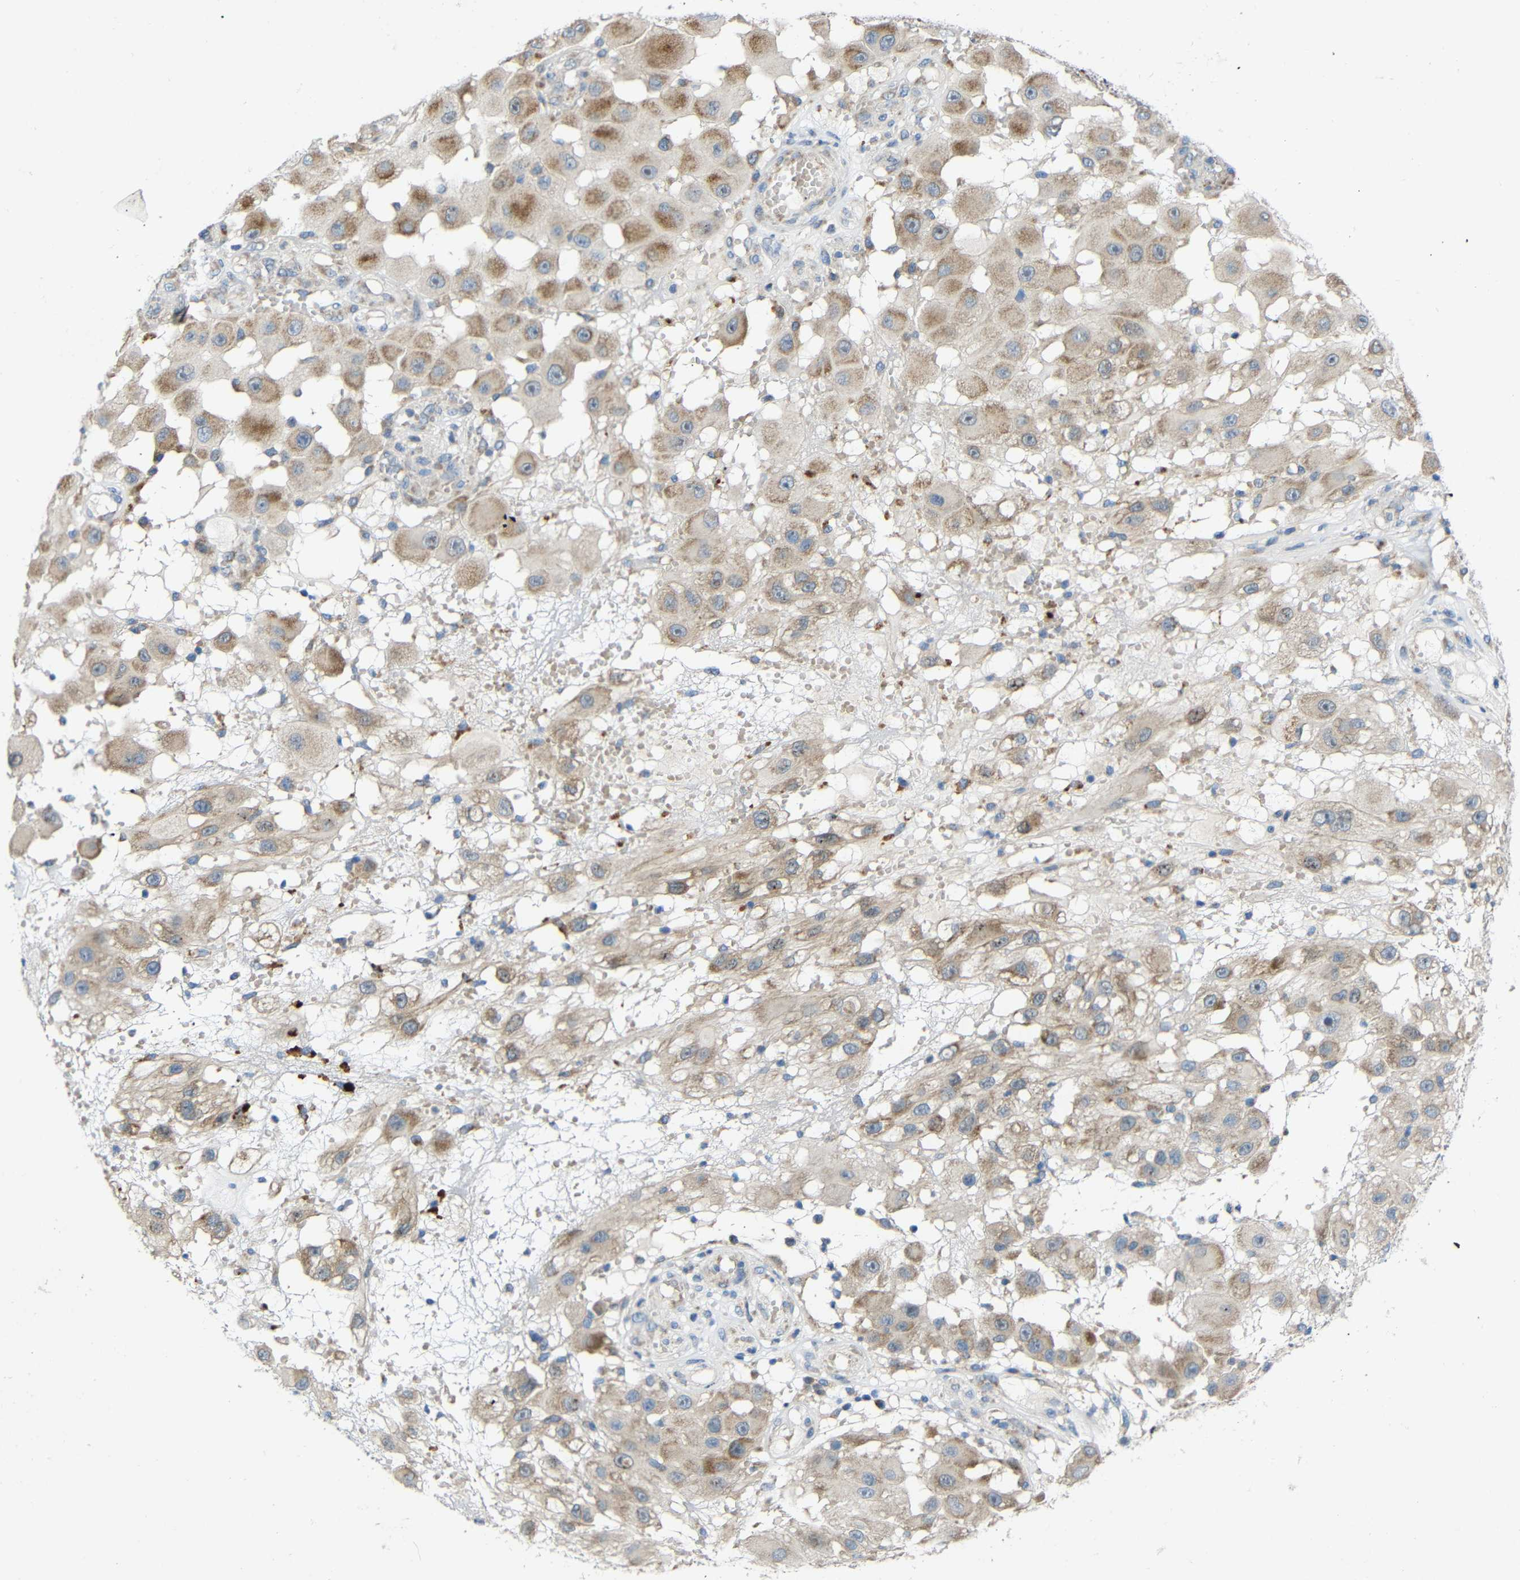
{"staining": {"intensity": "weak", "quantity": ">75%", "location": "cytoplasmic/membranous"}, "tissue": "melanoma", "cell_type": "Tumor cells", "image_type": "cancer", "snomed": [{"axis": "morphology", "description": "Malignant melanoma, NOS"}, {"axis": "topography", "description": "Skin"}], "caption": "Brown immunohistochemical staining in melanoma reveals weak cytoplasmic/membranous staining in approximately >75% of tumor cells.", "gene": "TMEM25", "patient": {"sex": "female", "age": 81}}